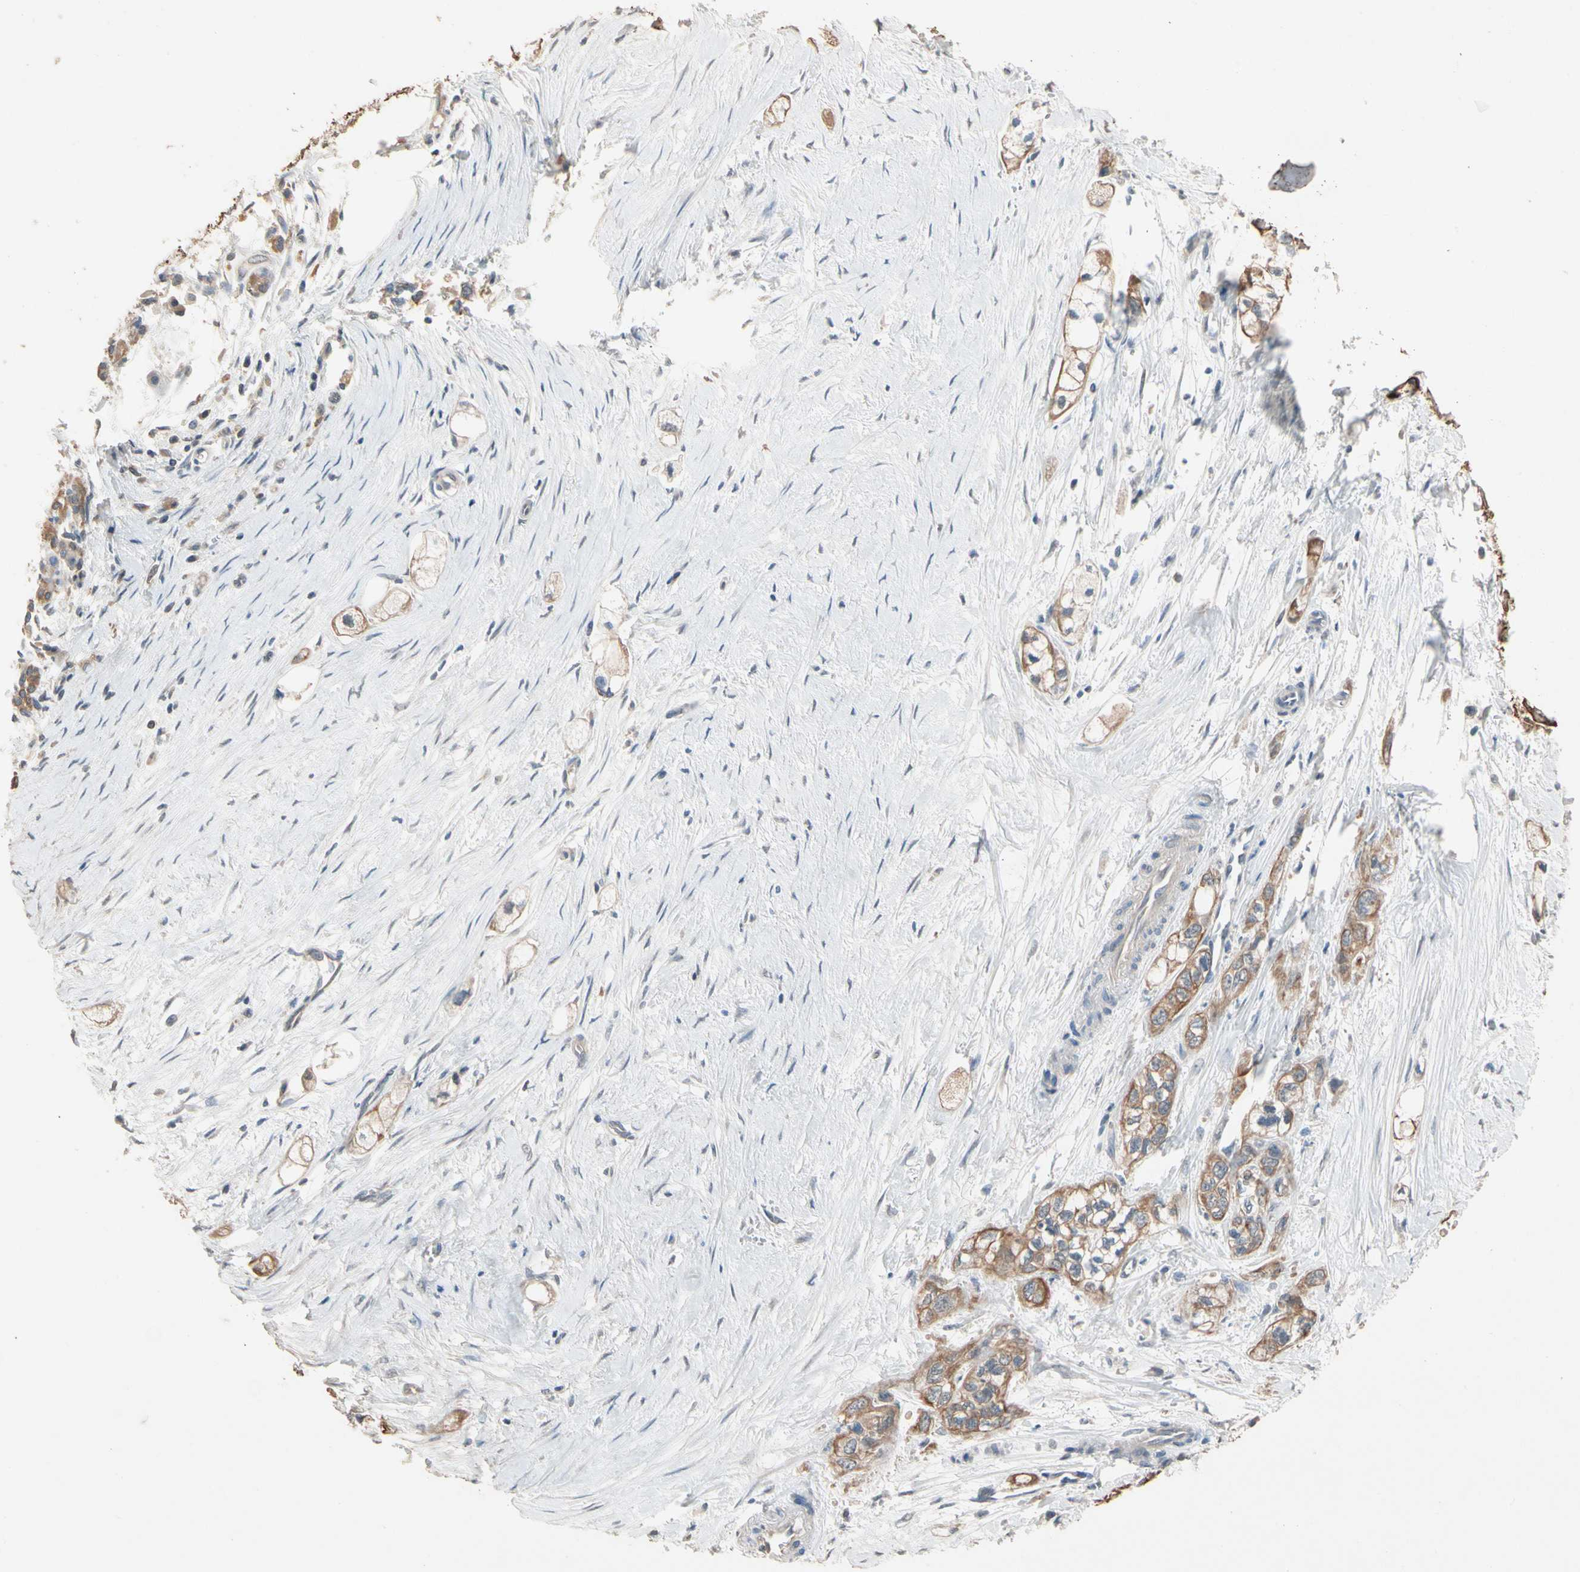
{"staining": {"intensity": "moderate", "quantity": ">75%", "location": "cytoplasmic/membranous"}, "tissue": "pancreatic cancer", "cell_type": "Tumor cells", "image_type": "cancer", "snomed": [{"axis": "morphology", "description": "Adenocarcinoma, NOS"}, {"axis": "topography", "description": "Pancreas"}], "caption": "This photomicrograph shows immunohistochemistry staining of human pancreatic cancer, with medium moderate cytoplasmic/membranous expression in about >75% of tumor cells.", "gene": "MAP3K7", "patient": {"sex": "male", "age": 74}}